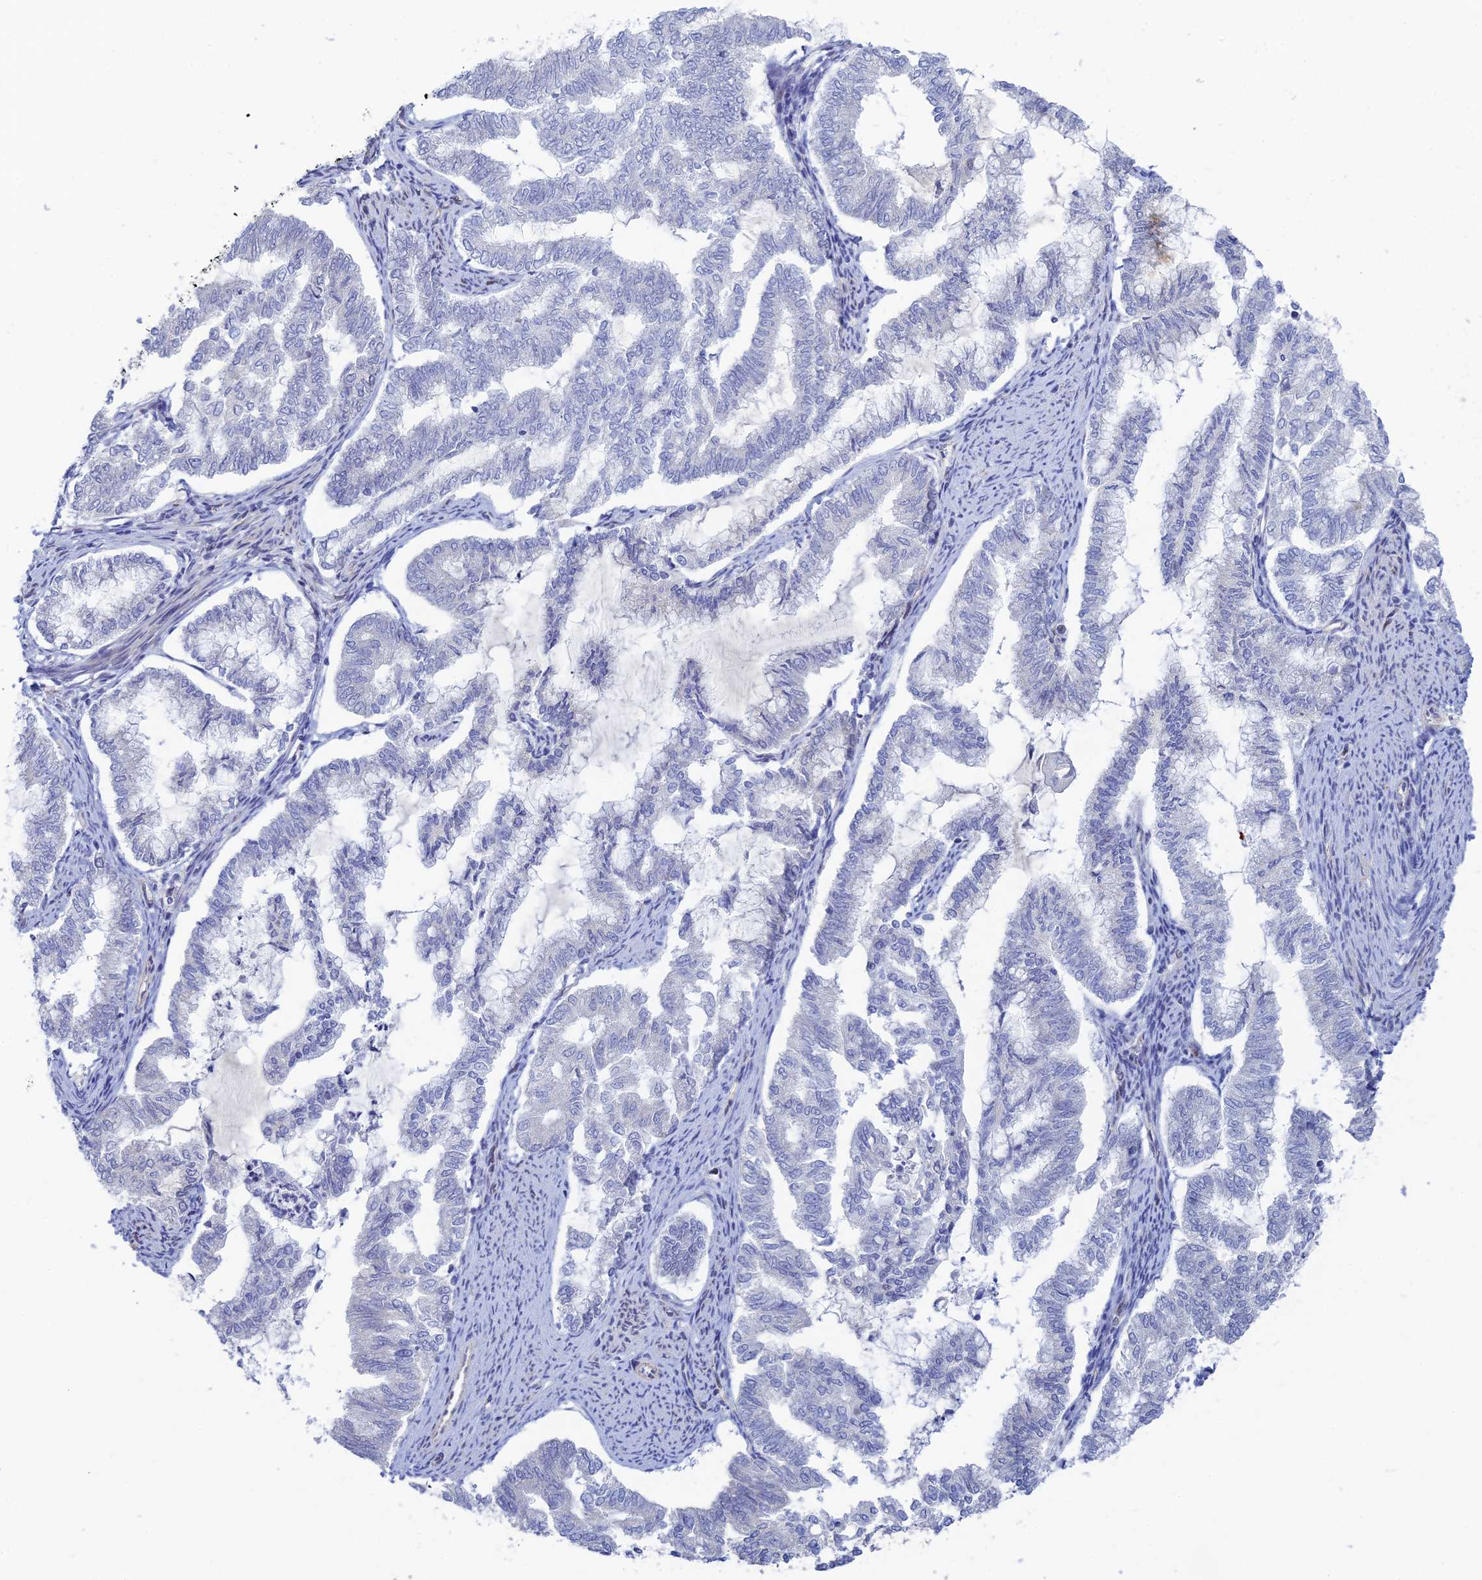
{"staining": {"intensity": "negative", "quantity": "none", "location": "none"}, "tissue": "endometrial cancer", "cell_type": "Tumor cells", "image_type": "cancer", "snomed": [{"axis": "morphology", "description": "Adenocarcinoma, NOS"}, {"axis": "topography", "description": "Endometrium"}], "caption": "Human endometrial adenocarcinoma stained for a protein using immunohistochemistry exhibits no staining in tumor cells.", "gene": "CFAP92", "patient": {"sex": "female", "age": 79}}